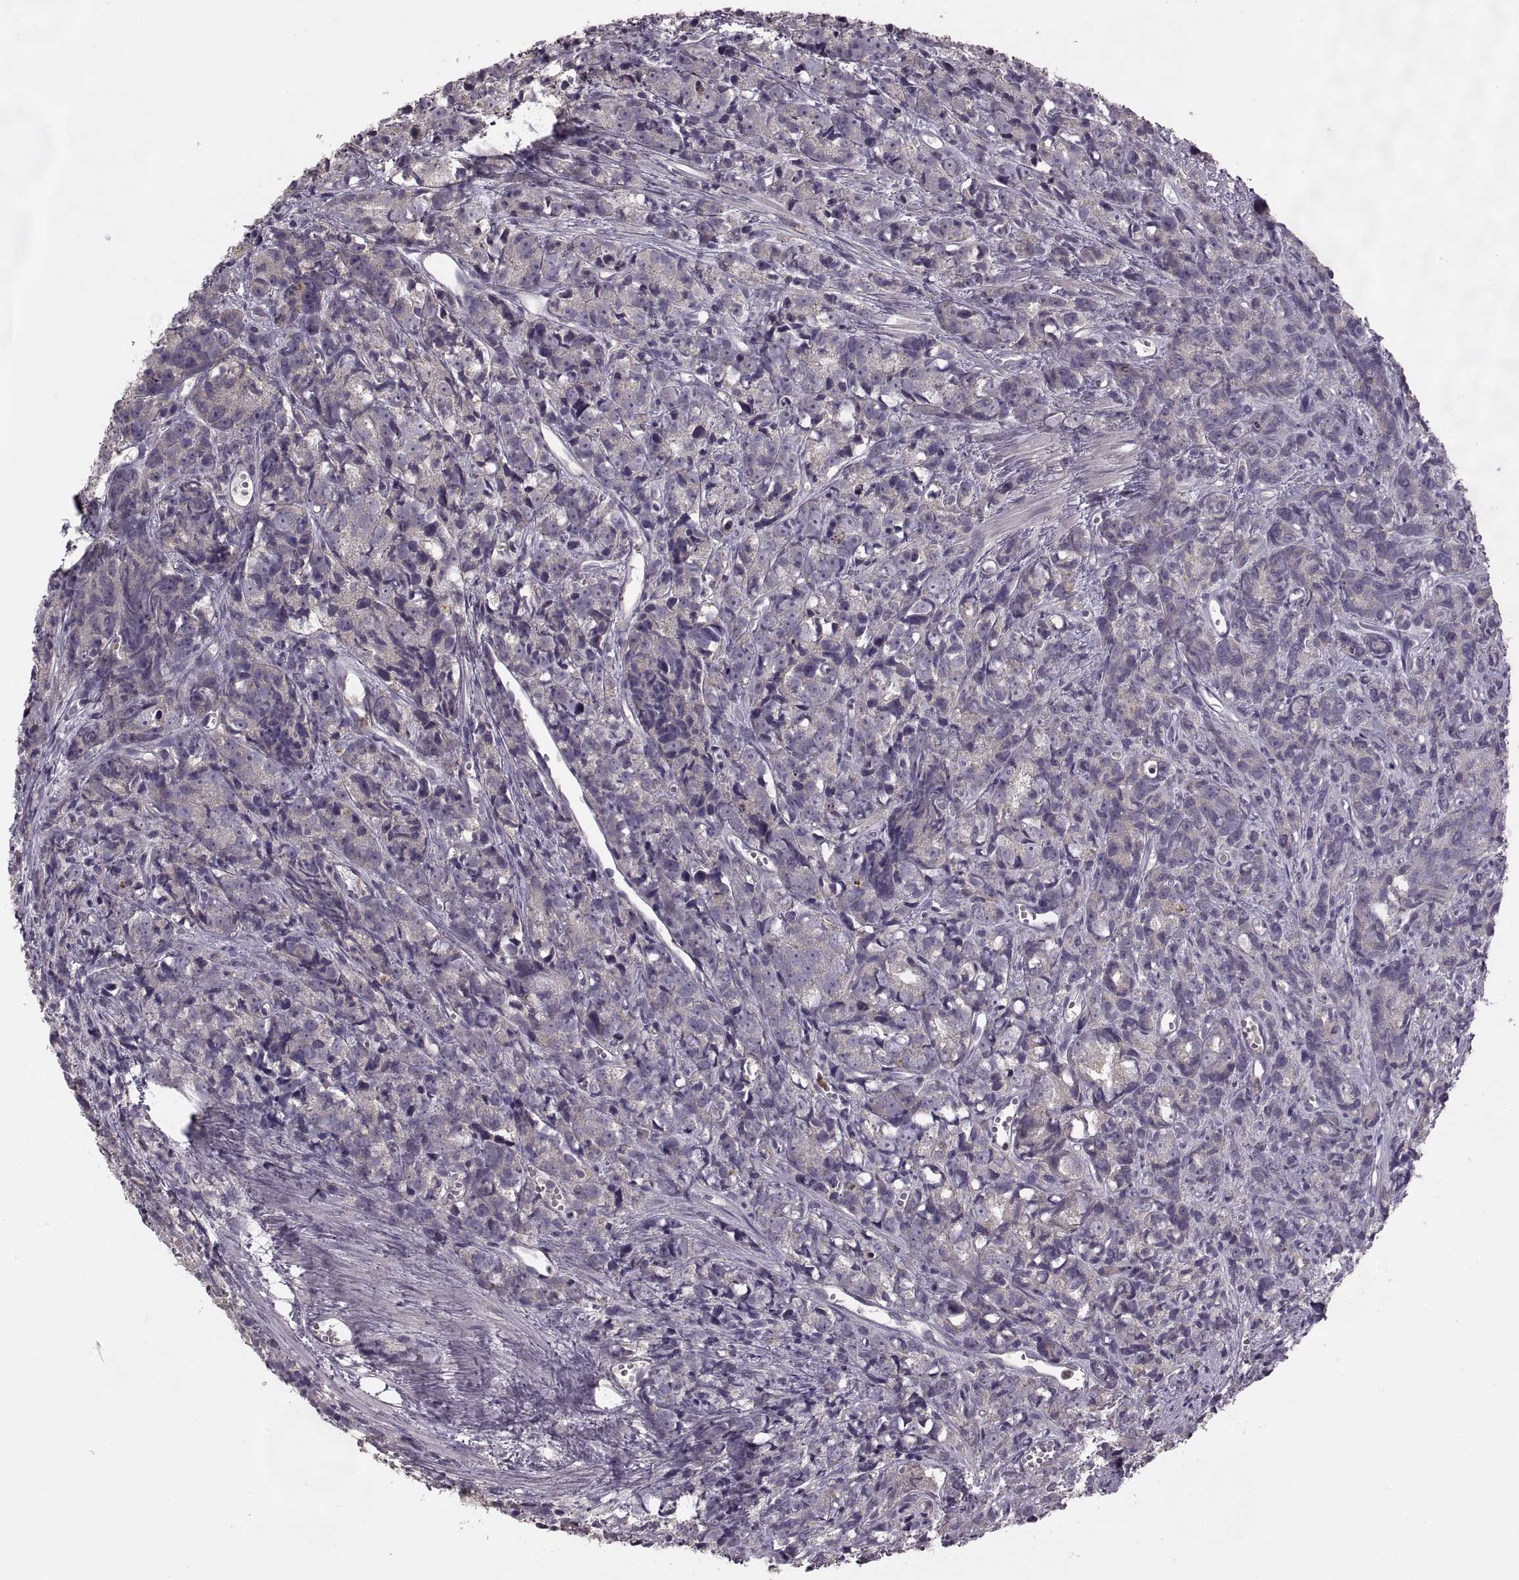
{"staining": {"intensity": "negative", "quantity": "none", "location": "none"}, "tissue": "prostate cancer", "cell_type": "Tumor cells", "image_type": "cancer", "snomed": [{"axis": "morphology", "description": "Adenocarcinoma, High grade"}, {"axis": "topography", "description": "Prostate"}], "caption": "Image shows no protein staining in tumor cells of high-grade adenocarcinoma (prostate) tissue.", "gene": "PIERCE1", "patient": {"sex": "male", "age": 77}}